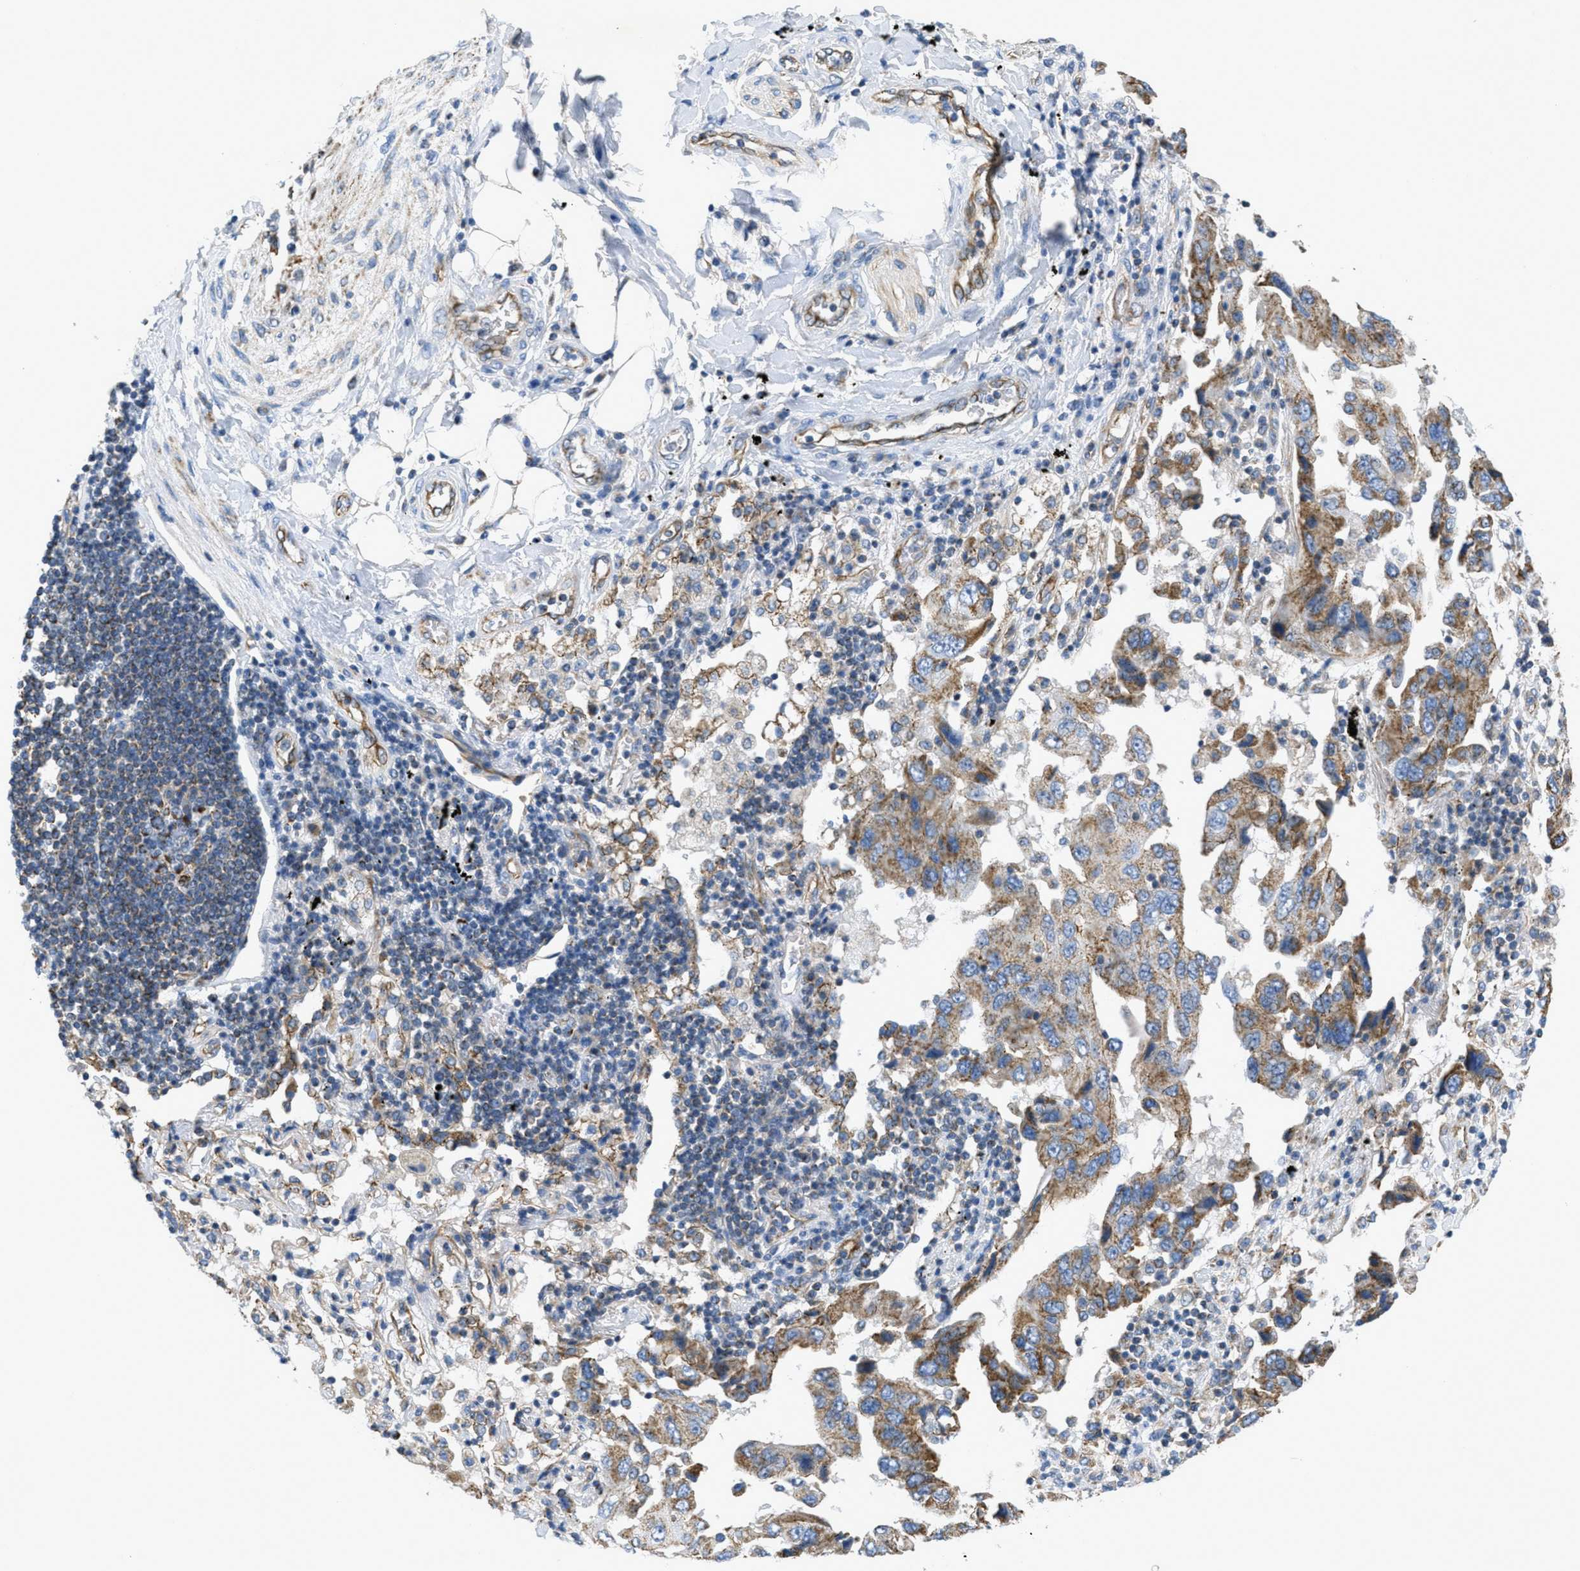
{"staining": {"intensity": "moderate", "quantity": ">75%", "location": "cytoplasmic/membranous"}, "tissue": "lung cancer", "cell_type": "Tumor cells", "image_type": "cancer", "snomed": [{"axis": "morphology", "description": "Adenocarcinoma, NOS"}, {"axis": "topography", "description": "Lung"}], "caption": "Immunohistochemistry (IHC) of human lung adenocarcinoma reveals medium levels of moderate cytoplasmic/membranous positivity in about >75% of tumor cells.", "gene": "BTN3A1", "patient": {"sex": "female", "age": 65}}